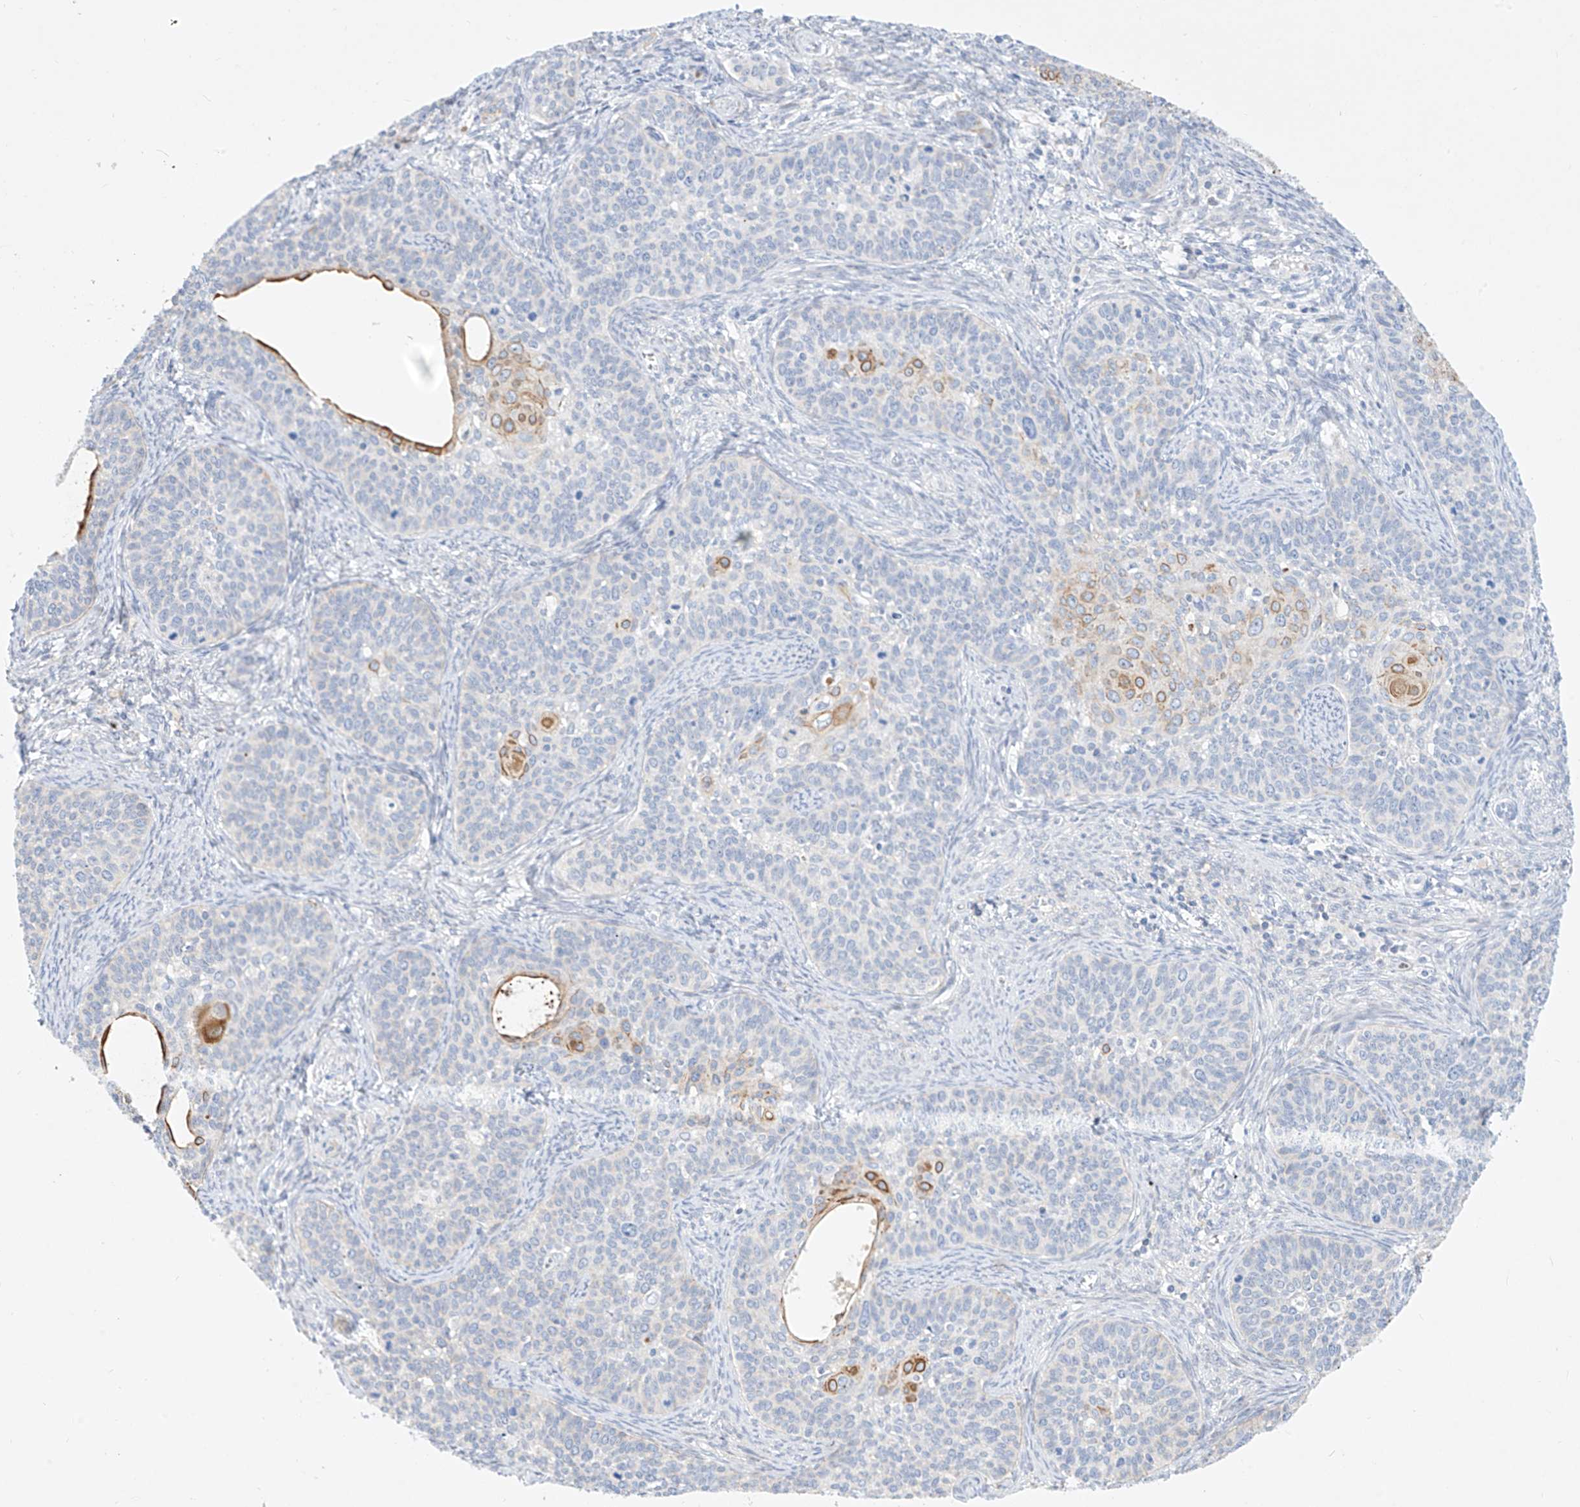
{"staining": {"intensity": "moderate", "quantity": "<25%", "location": "cytoplasmic/membranous"}, "tissue": "cervical cancer", "cell_type": "Tumor cells", "image_type": "cancer", "snomed": [{"axis": "morphology", "description": "Squamous cell carcinoma, NOS"}, {"axis": "topography", "description": "Cervix"}], "caption": "Immunohistochemical staining of human cervical cancer (squamous cell carcinoma) demonstrates low levels of moderate cytoplasmic/membranous expression in about <25% of tumor cells. Nuclei are stained in blue.", "gene": "SNU13", "patient": {"sex": "female", "age": 33}}